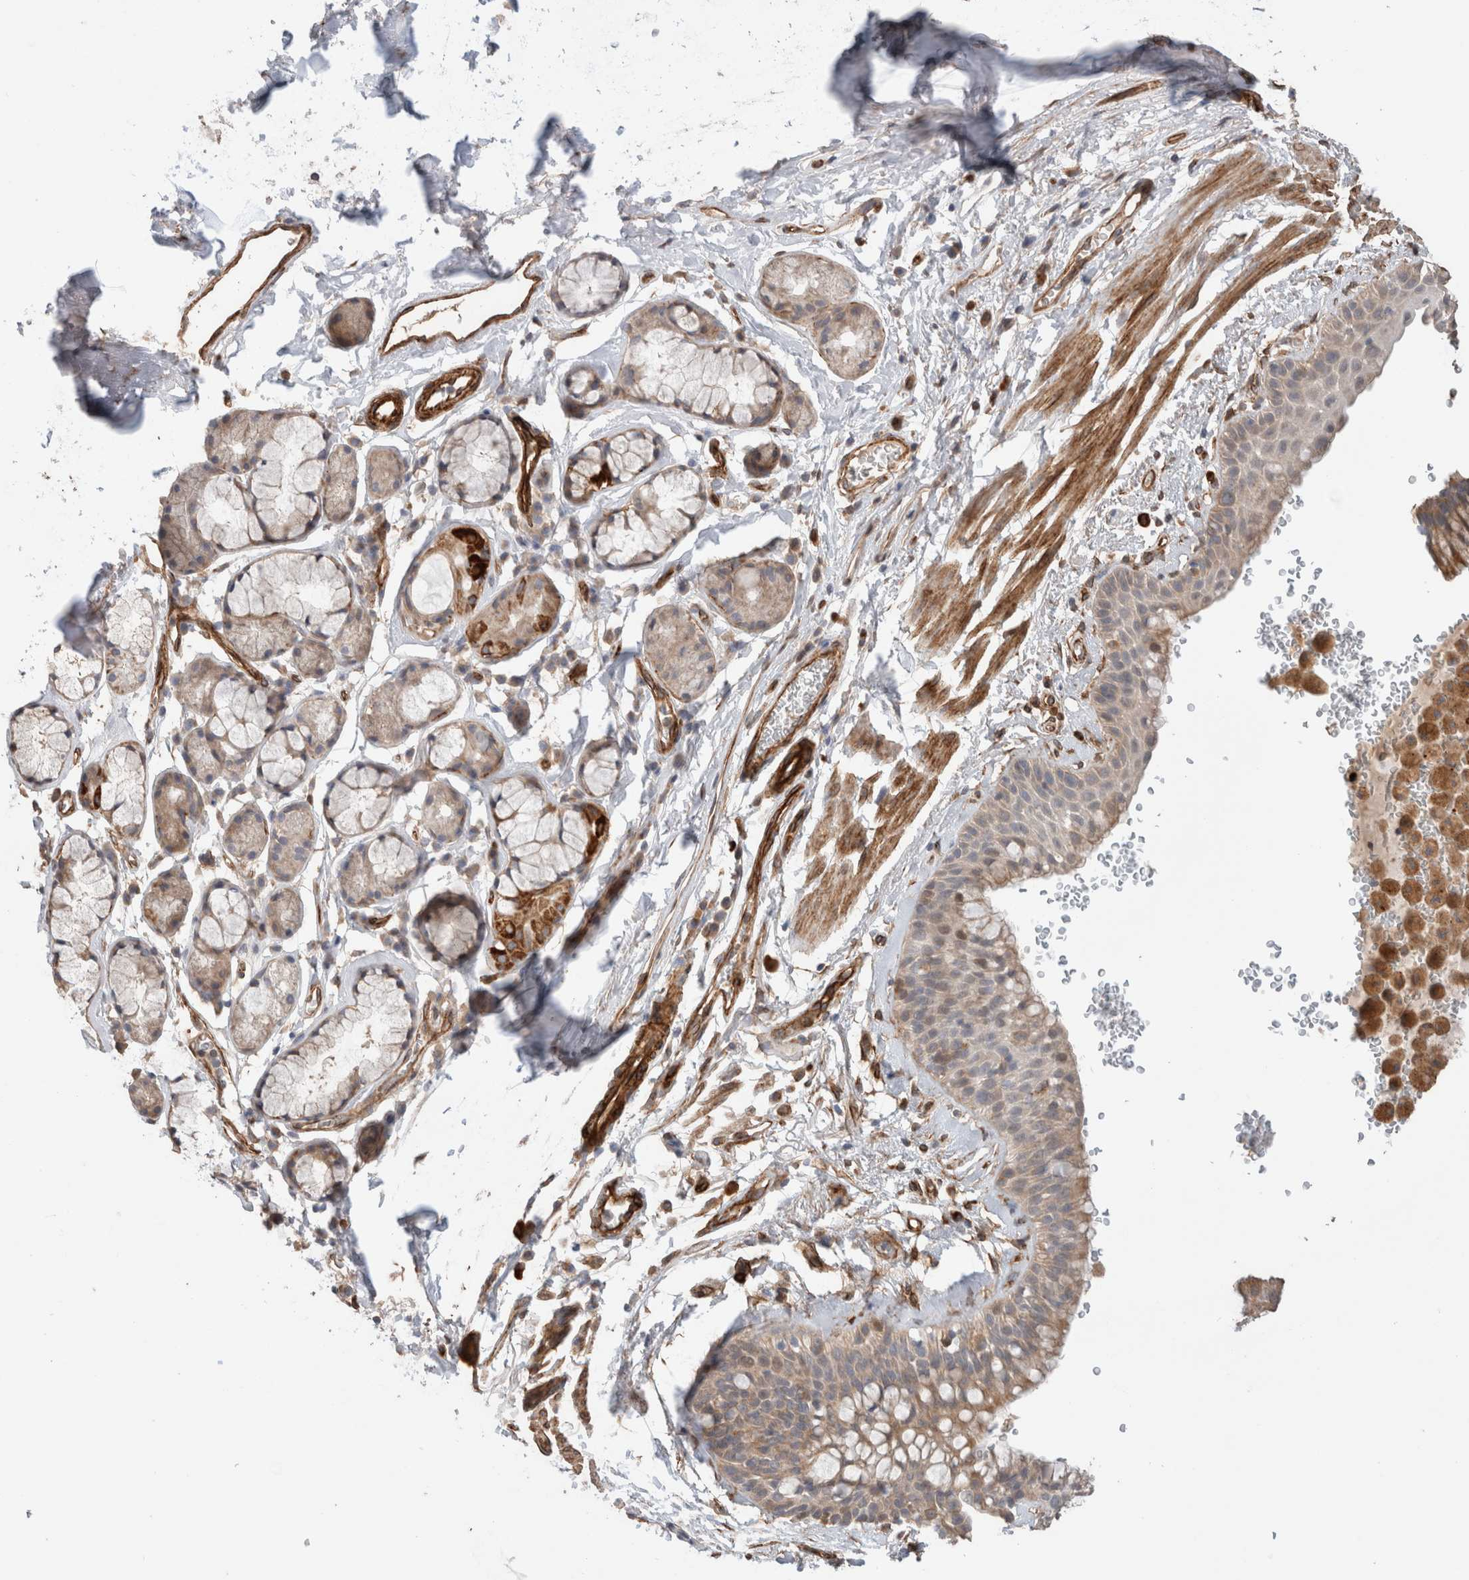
{"staining": {"intensity": "weak", "quantity": ">75%", "location": "cytoplasmic/membranous"}, "tissue": "bronchus", "cell_type": "Respiratory epithelial cells", "image_type": "normal", "snomed": [{"axis": "morphology", "description": "Normal tissue, NOS"}, {"axis": "topography", "description": "Cartilage tissue"}, {"axis": "topography", "description": "Bronchus"}], "caption": "IHC of normal bronchus exhibits low levels of weak cytoplasmic/membranous staining in approximately >75% of respiratory epithelial cells. Nuclei are stained in blue.", "gene": "RAB32", "patient": {"sex": "female", "age": 53}}